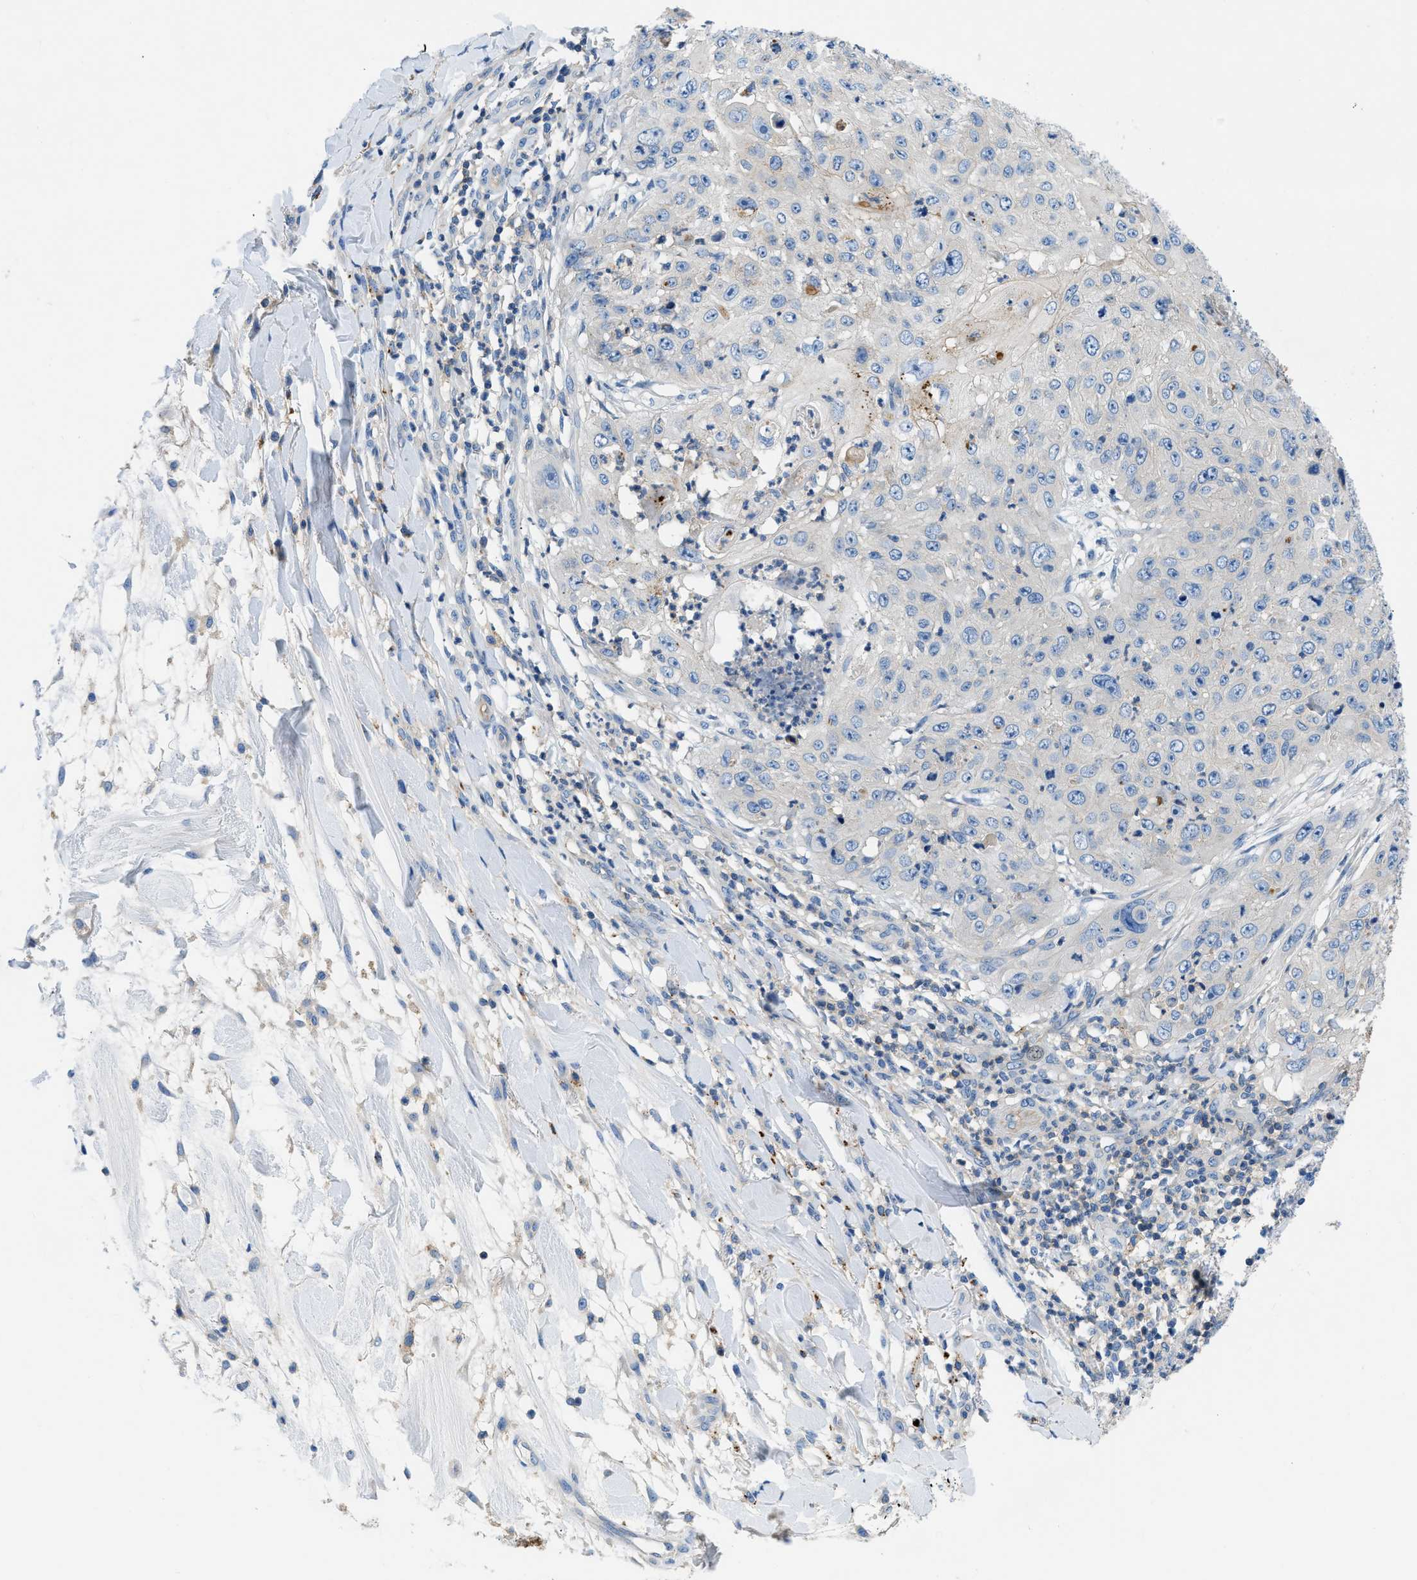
{"staining": {"intensity": "negative", "quantity": "none", "location": "none"}, "tissue": "skin cancer", "cell_type": "Tumor cells", "image_type": "cancer", "snomed": [{"axis": "morphology", "description": "Squamous cell carcinoma, NOS"}, {"axis": "topography", "description": "Skin"}], "caption": "Histopathology image shows no significant protein positivity in tumor cells of skin cancer.", "gene": "ORAI1", "patient": {"sex": "female", "age": 80}}